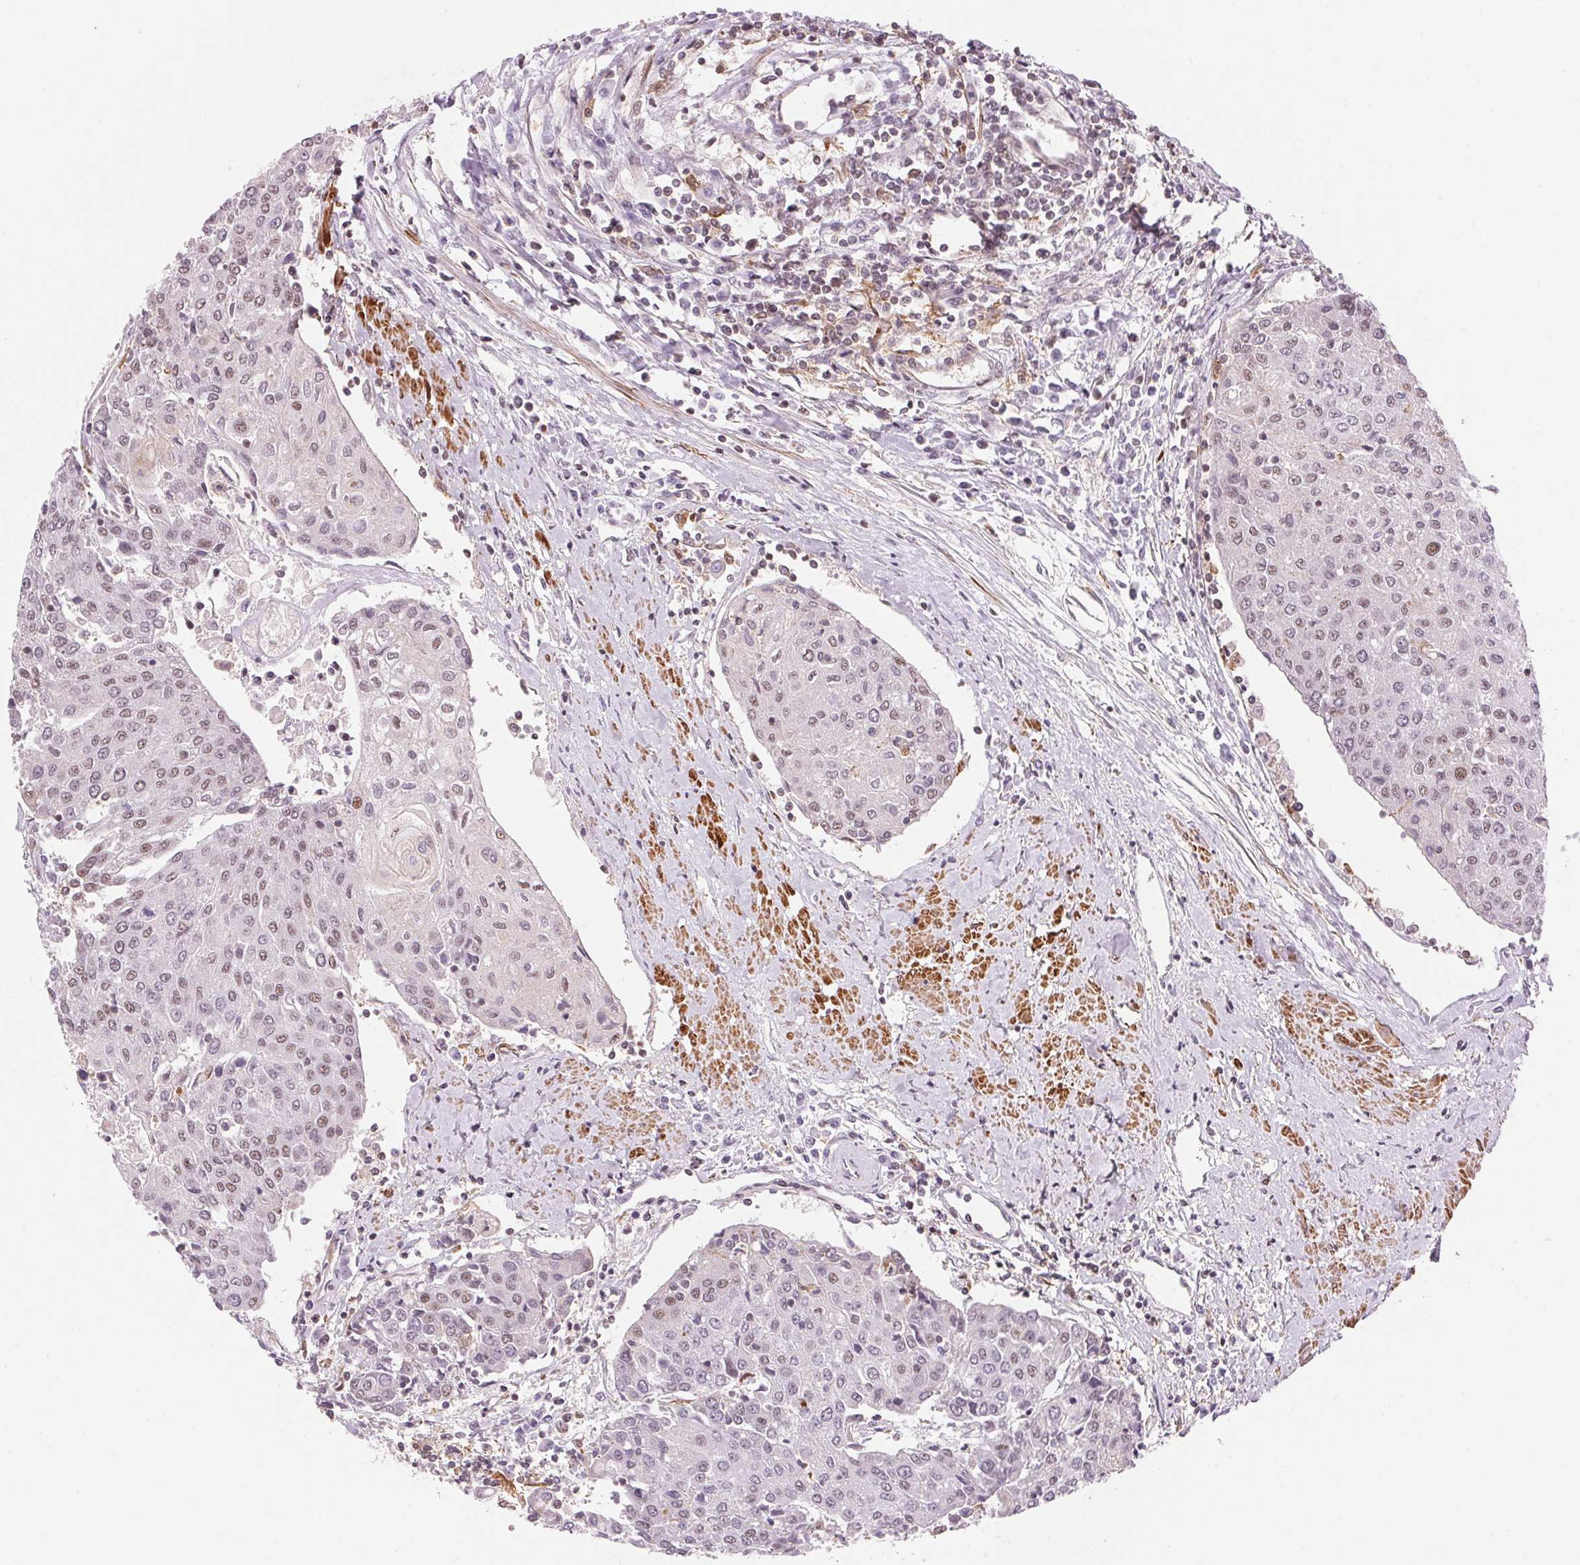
{"staining": {"intensity": "weak", "quantity": "<25%", "location": "nuclear"}, "tissue": "urothelial cancer", "cell_type": "Tumor cells", "image_type": "cancer", "snomed": [{"axis": "morphology", "description": "Urothelial carcinoma, High grade"}, {"axis": "topography", "description": "Urinary bladder"}], "caption": "High power microscopy micrograph of an IHC image of urothelial cancer, revealing no significant expression in tumor cells.", "gene": "HNRNPDL", "patient": {"sex": "female", "age": 85}}